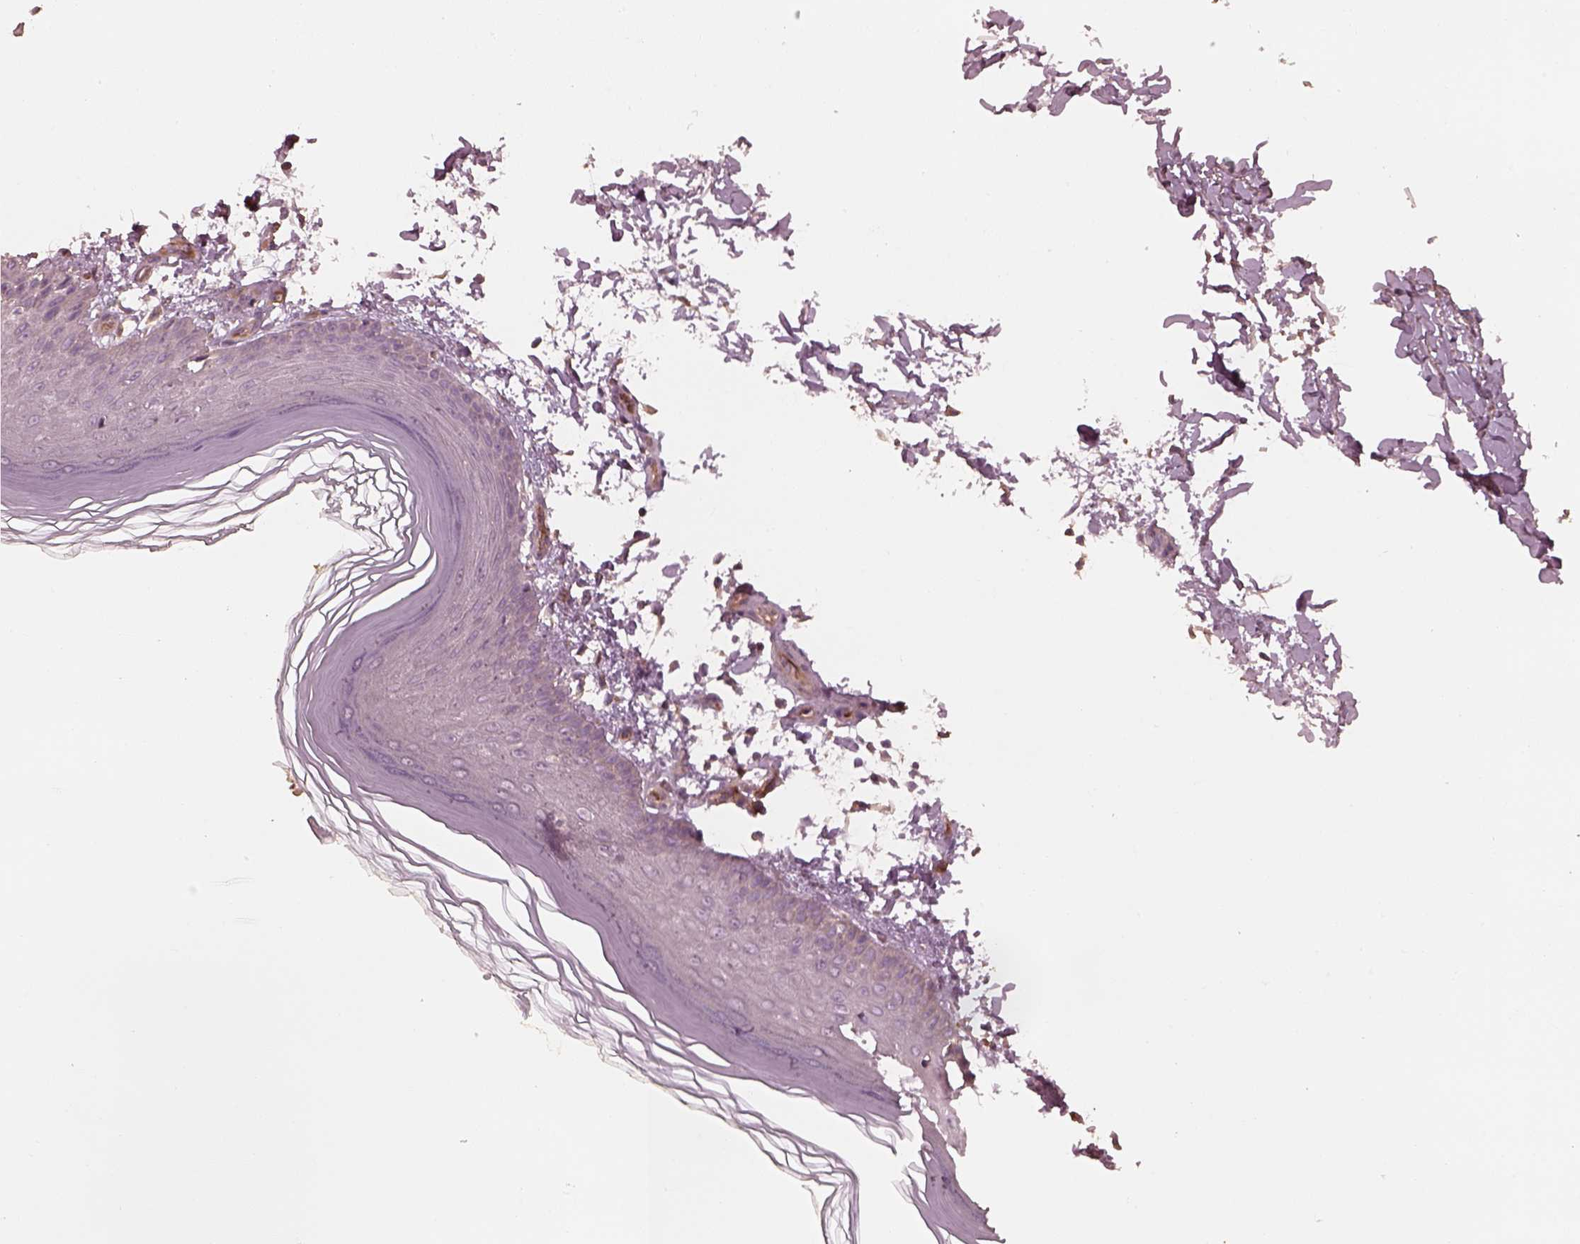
{"staining": {"intensity": "negative", "quantity": "none", "location": "none"}, "tissue": "skin", "cell_type": "Fibroblasts", "image_type": "normal", "snomed": [{"axis": "morphology", "description": "Normal tissue, NOS"}, {"axis": "topography", "description": "Skin"}], "caption": "Micrograph shows no protein positivity in fibroblasts of normal skin.", "gene": "OTOGL", "patient": {"sex": "female", "age": 62}}